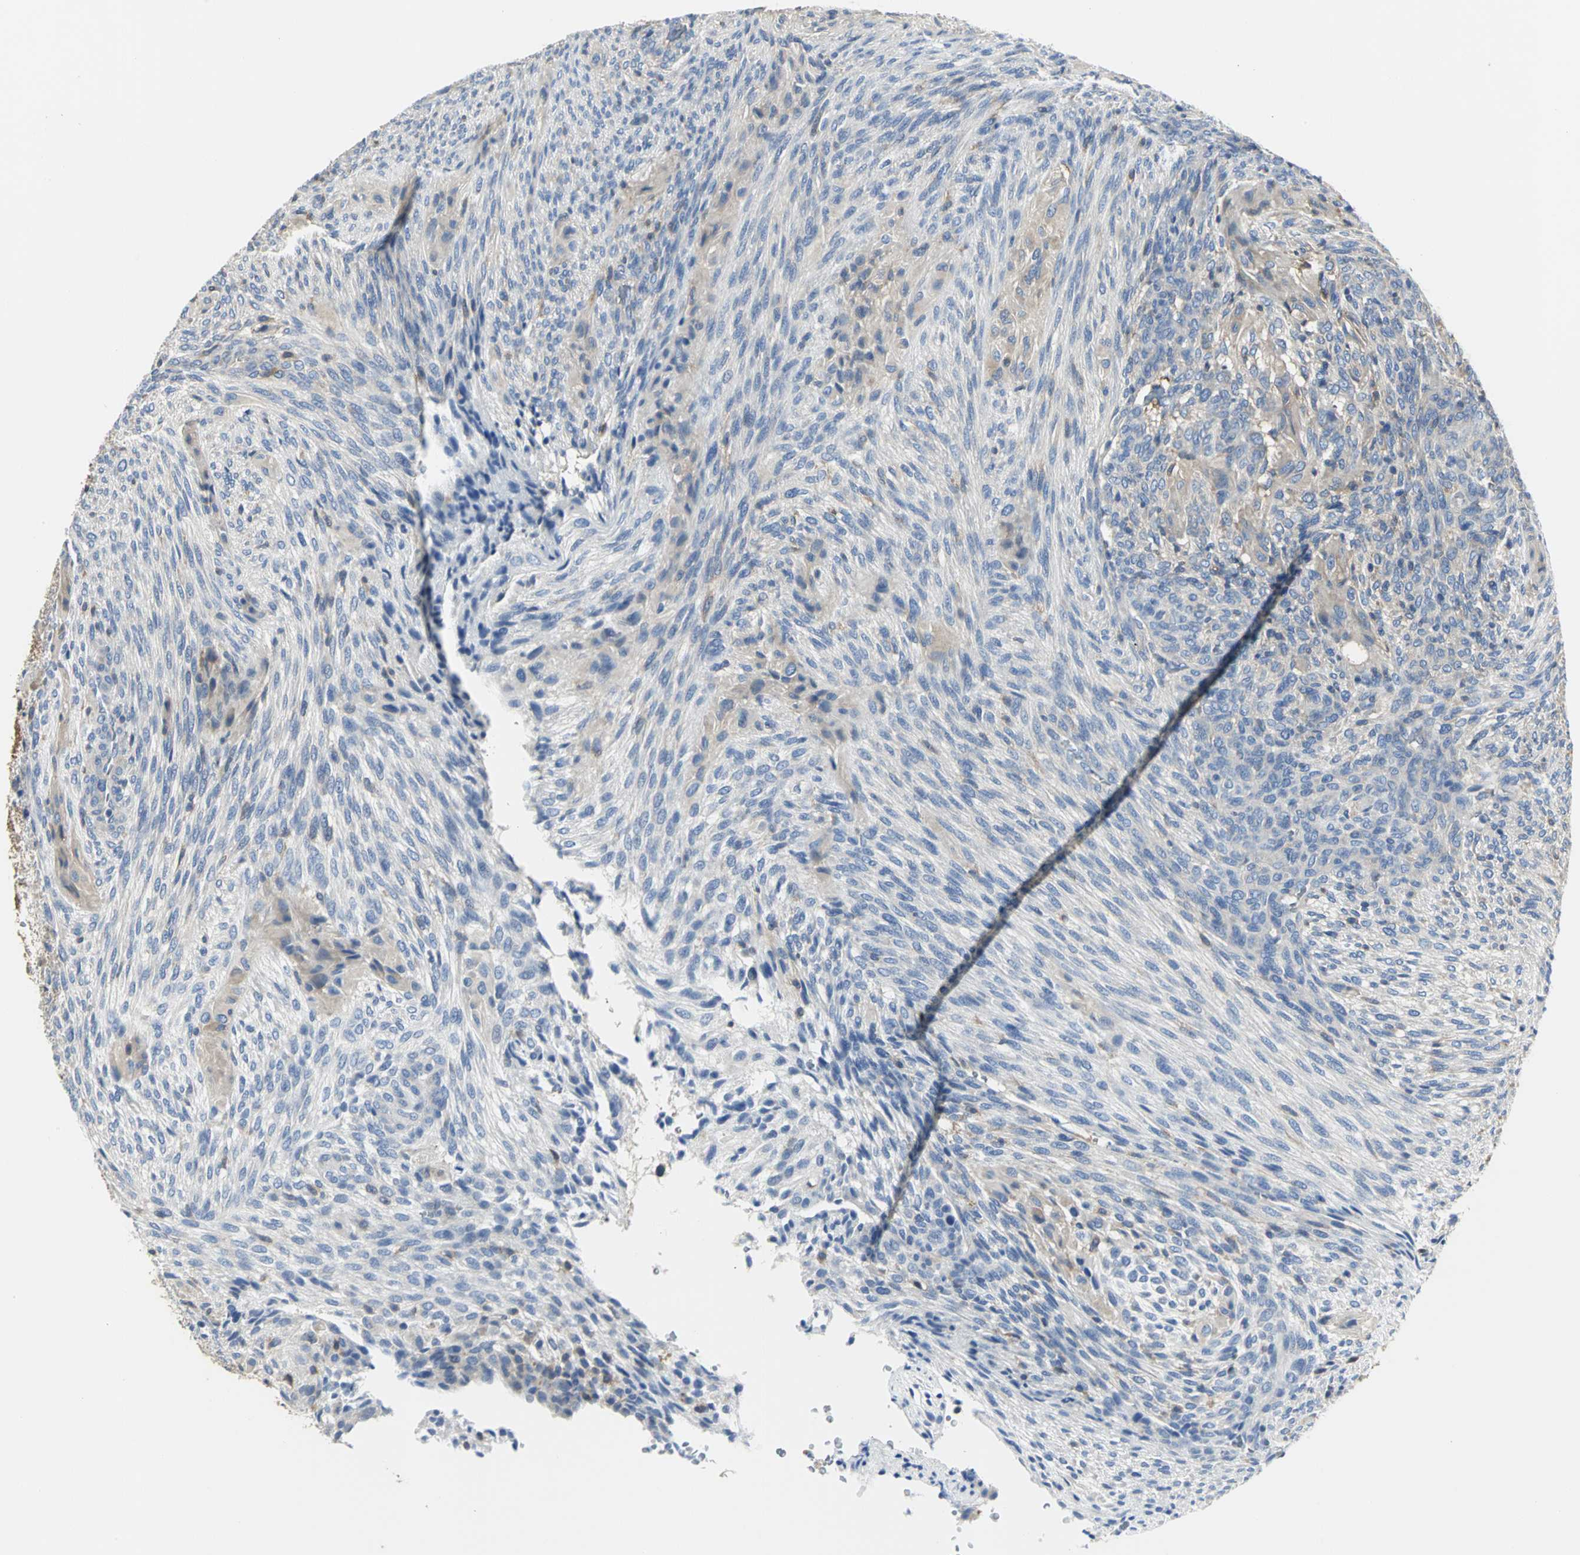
{"staining": {"intensity": "negative", "quantity": "none", "location": "none"}, "tissue": "glioma", "cell_type": "Tumor cells", "image_type": "cancer", "snomed": [{"axis": "morphology", "description": "Glioma, malignant, High grade"}, {"axis": "topography", "description": "Cerebral cortex"}], "caption": "High magnification brightfield microscopy of malignant glioma (high-grade) stained with DAB (brown) and counterstained with hematoxylin (blue): tumor cells show no significant positivity.", "gene": "CHRNB1", "patient": {"sex": "female", "age": 55}}